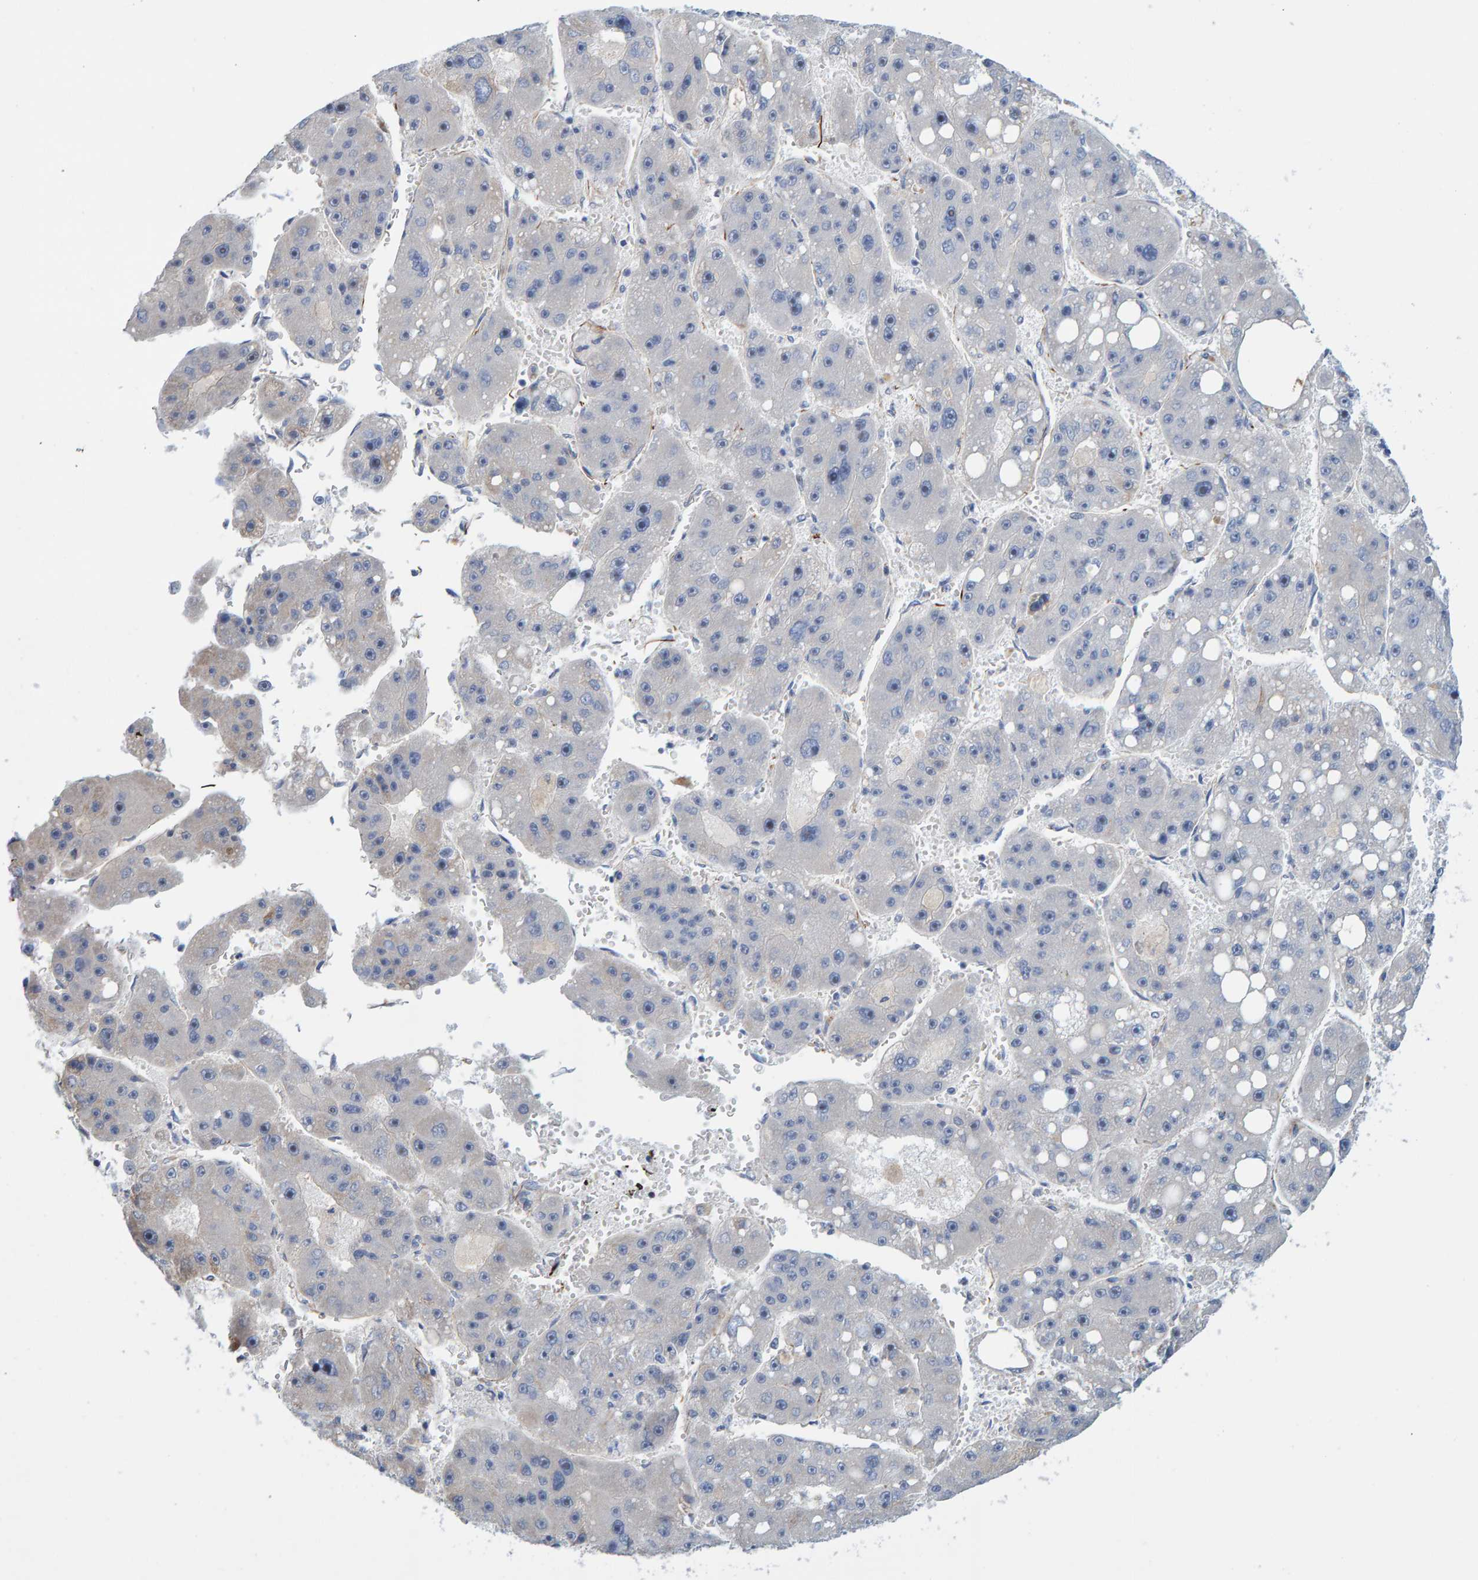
{"staining": {"intensity": "negative", "quantity": "none", "location": "none"}, "tissue": "liver cancer", "cell_type": "Tumor cells", "image_type": "cancer", "snomed": [{"axis": "morphology", "description": "Carcinoma, Hepatocellular, NOS"}, {"axis": "topography", "description": "Liver"}], "caption": "Immunohistochemical staining of liver cancer (hepatocellular carcinoma) exhibits no significant expression in tumor cells.", "gene": "POLG2", "patient": {"sex": "female", "age": 61}}